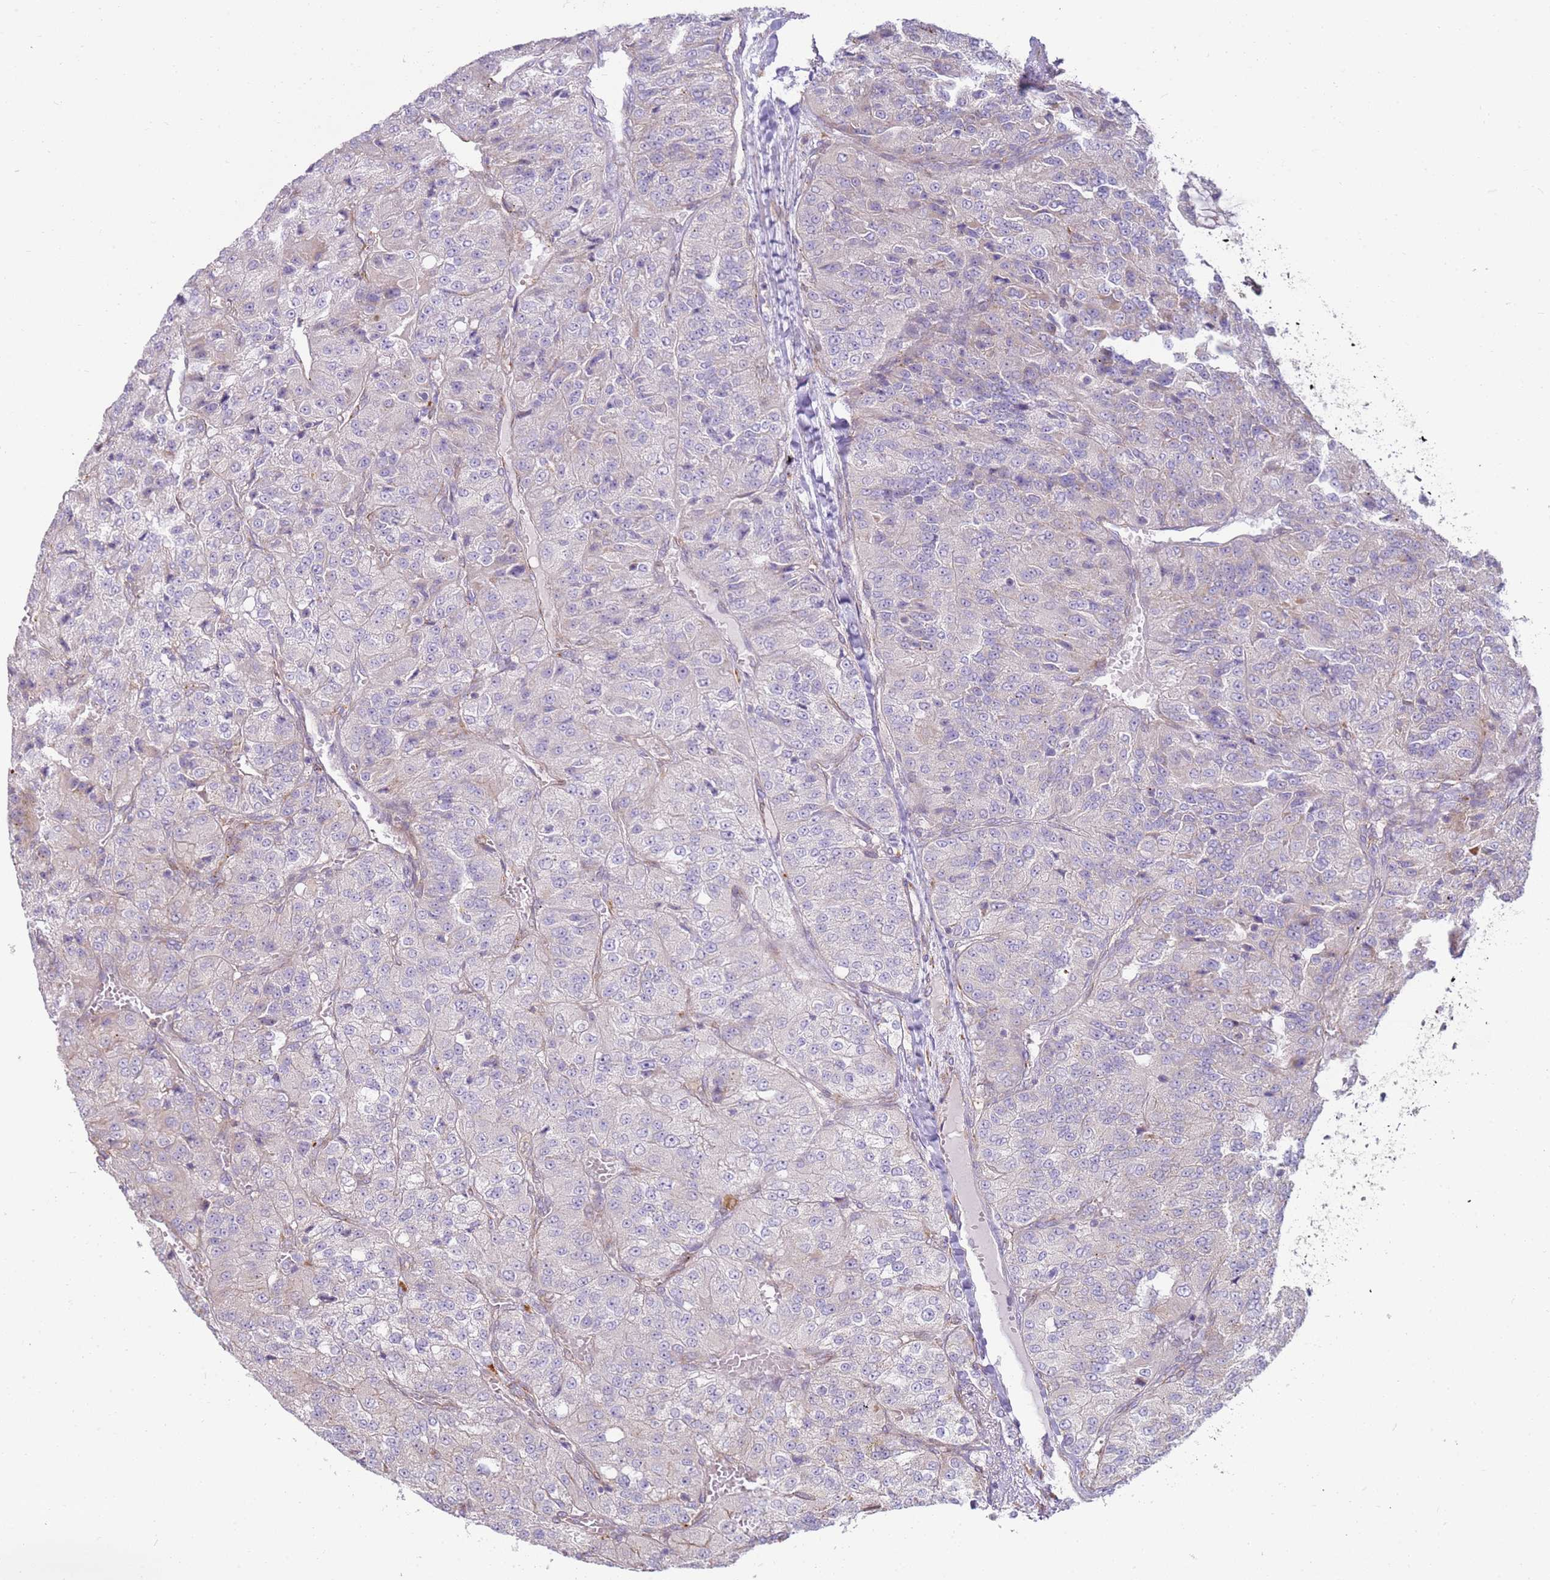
{"staining": {"intensity": "negative", "quantity": "none", "location": "none"}, "tissue": "renal cancer", "cell_type": "Tumor cells", "image_type": "cancer", "snomed": [{"axis": "morphology", "description": "Adenocarcinoma, NOS"}, {"axis": "topography", "description": "Kidney"}], "caption": "Tumor cells show no significant protein positivity in renal cancer (adenocarcinoma). The staining was performed using DAB to visualize the protein expression in brown, while the nuclei were stained in blue with hematoxylin (Magnification: 20x).", "gene": "GRAP", "patient": {"sex": "female", "age": 63}}